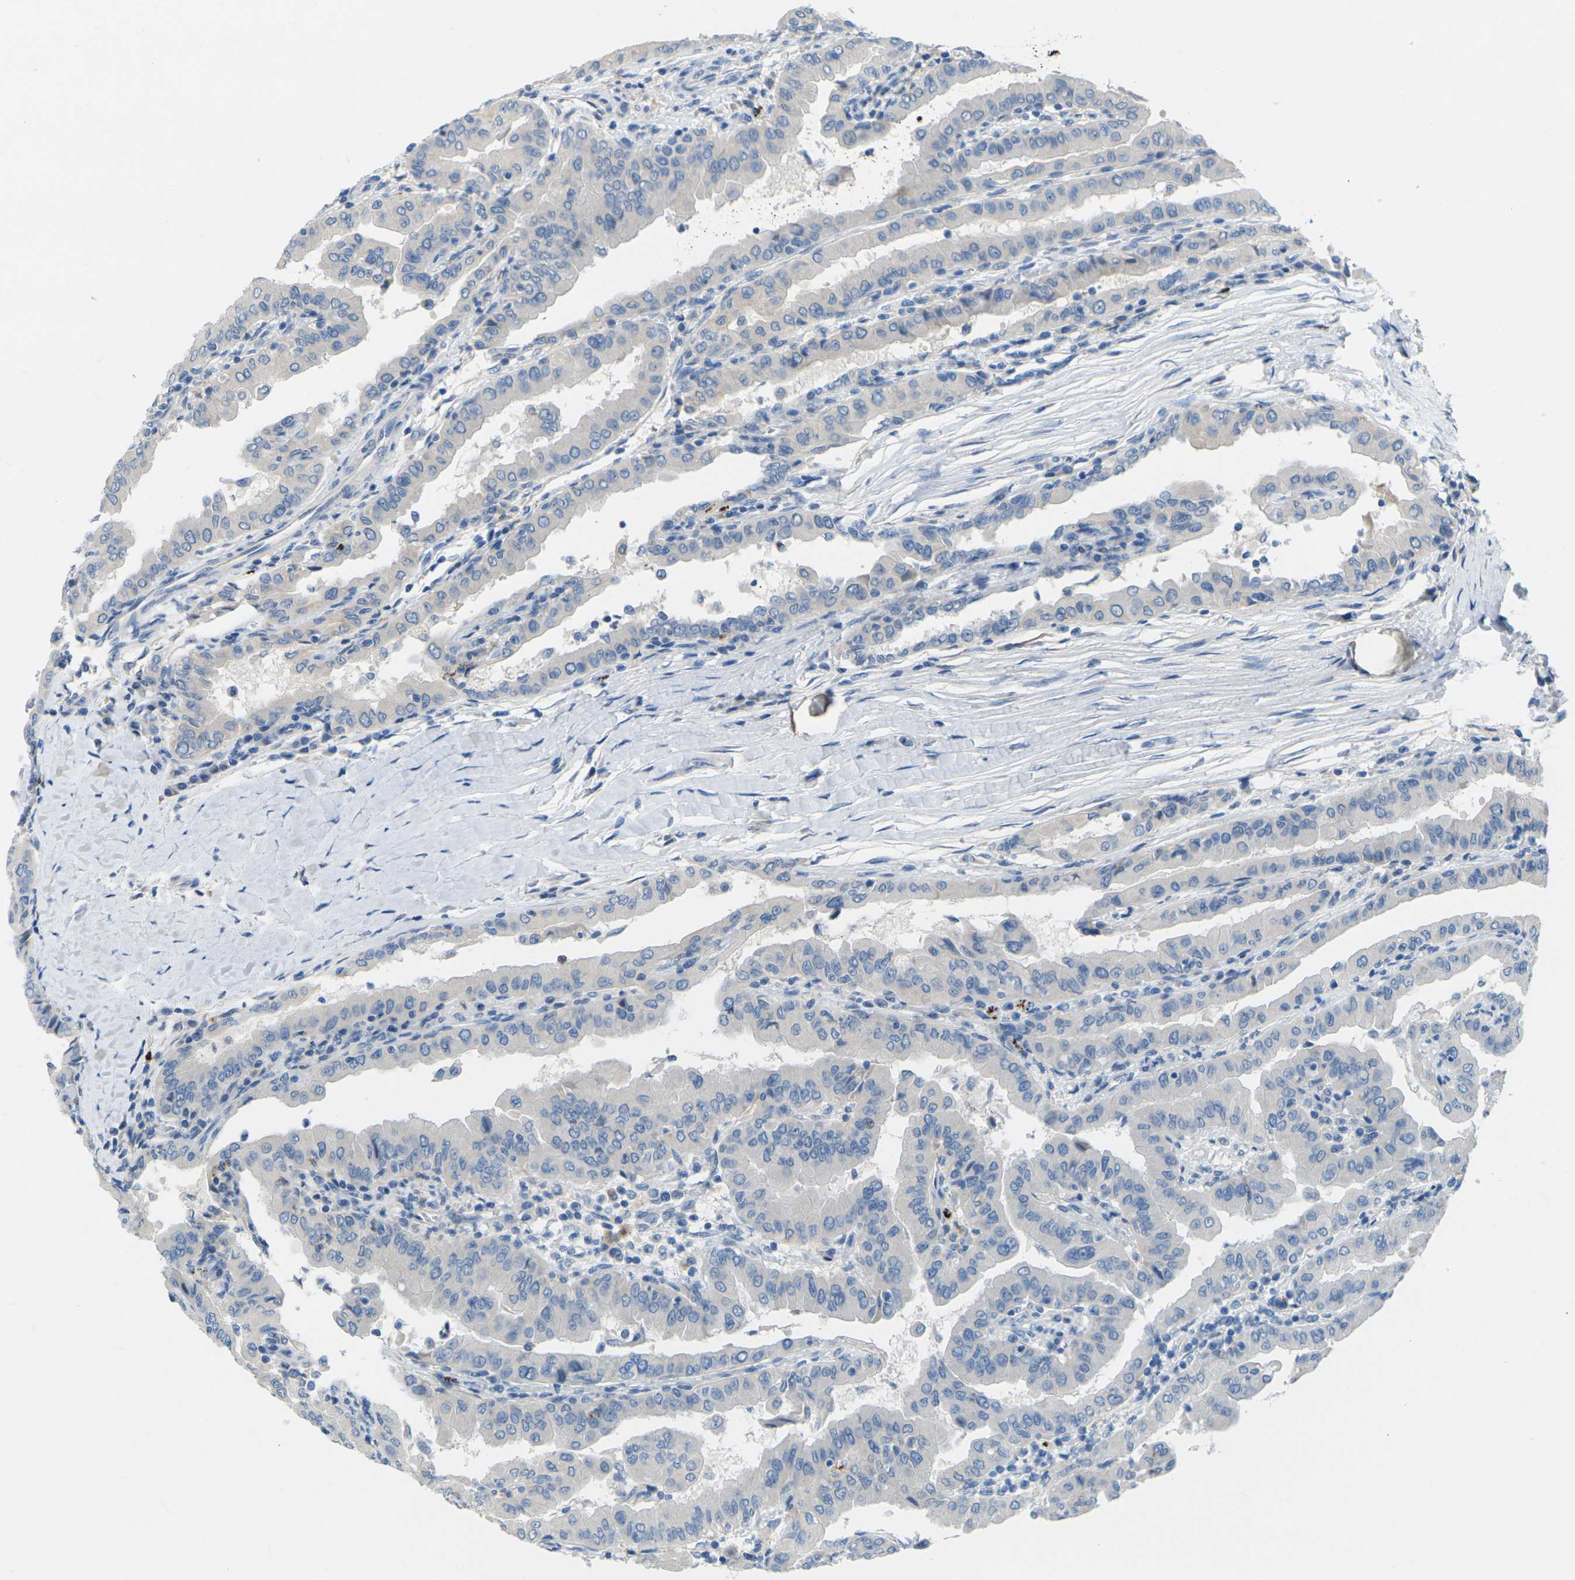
{"staining": {"intensity": "negative", "quantity": "none", "location": "none"}, "tissue": "thyroid cancer", "cell_type": "Tumor cells", "image_type": "cancer", "snomed": [{"axis": "morphology", "description": "Papillary adenocarcinoma, NOS"}, {"axis": "topography", "description": "Thyroid gland"}], "caption": "This is an IHC micrograph of human papillary adenocarcinoma (thyroid). There is no staining in tumor cells.", "gene": "CYP2C8", "patient": {"sex": "male", "age": 33}}